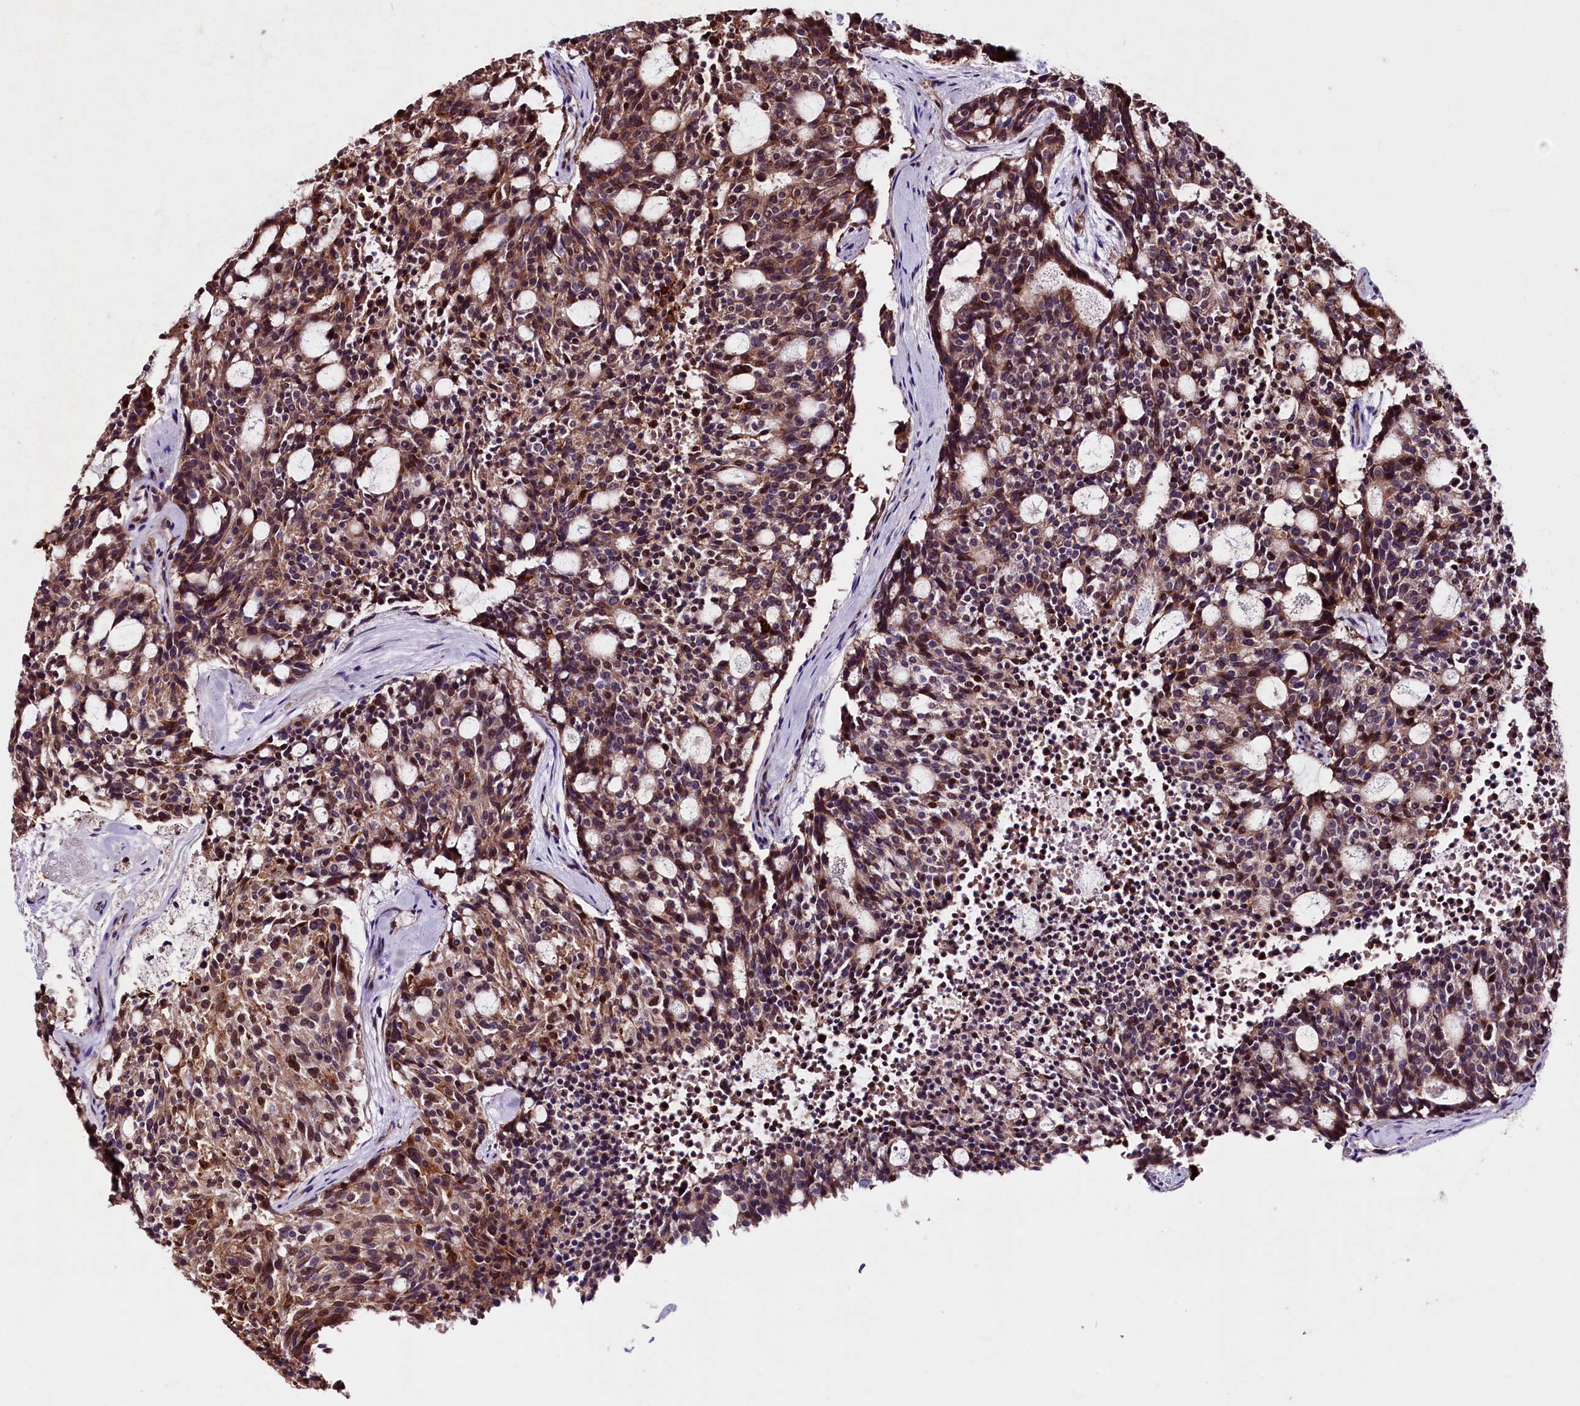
{"staining": {"intensity": "moderate", "quantity": ">75%", "location": "cytoplasmic/membranous,nuclear"}, "tissue": "carcinoid", "cell_type": "Tumor cells", "image_type": "cancer", "snomed": [{"axis": "morphology", "description": "Carcinoid, malignant, NOS"}, {"axis": "topography", "description": "Pancreas"}], "caption": "Brown immunohistochemical staining in carcinoid exhibits moderate cytoplasmic/membranous and nuclear expression in approximately >75% of tumor cells.", "gene": "RNMT", "patient": {"sex": "female", "age": 54}}